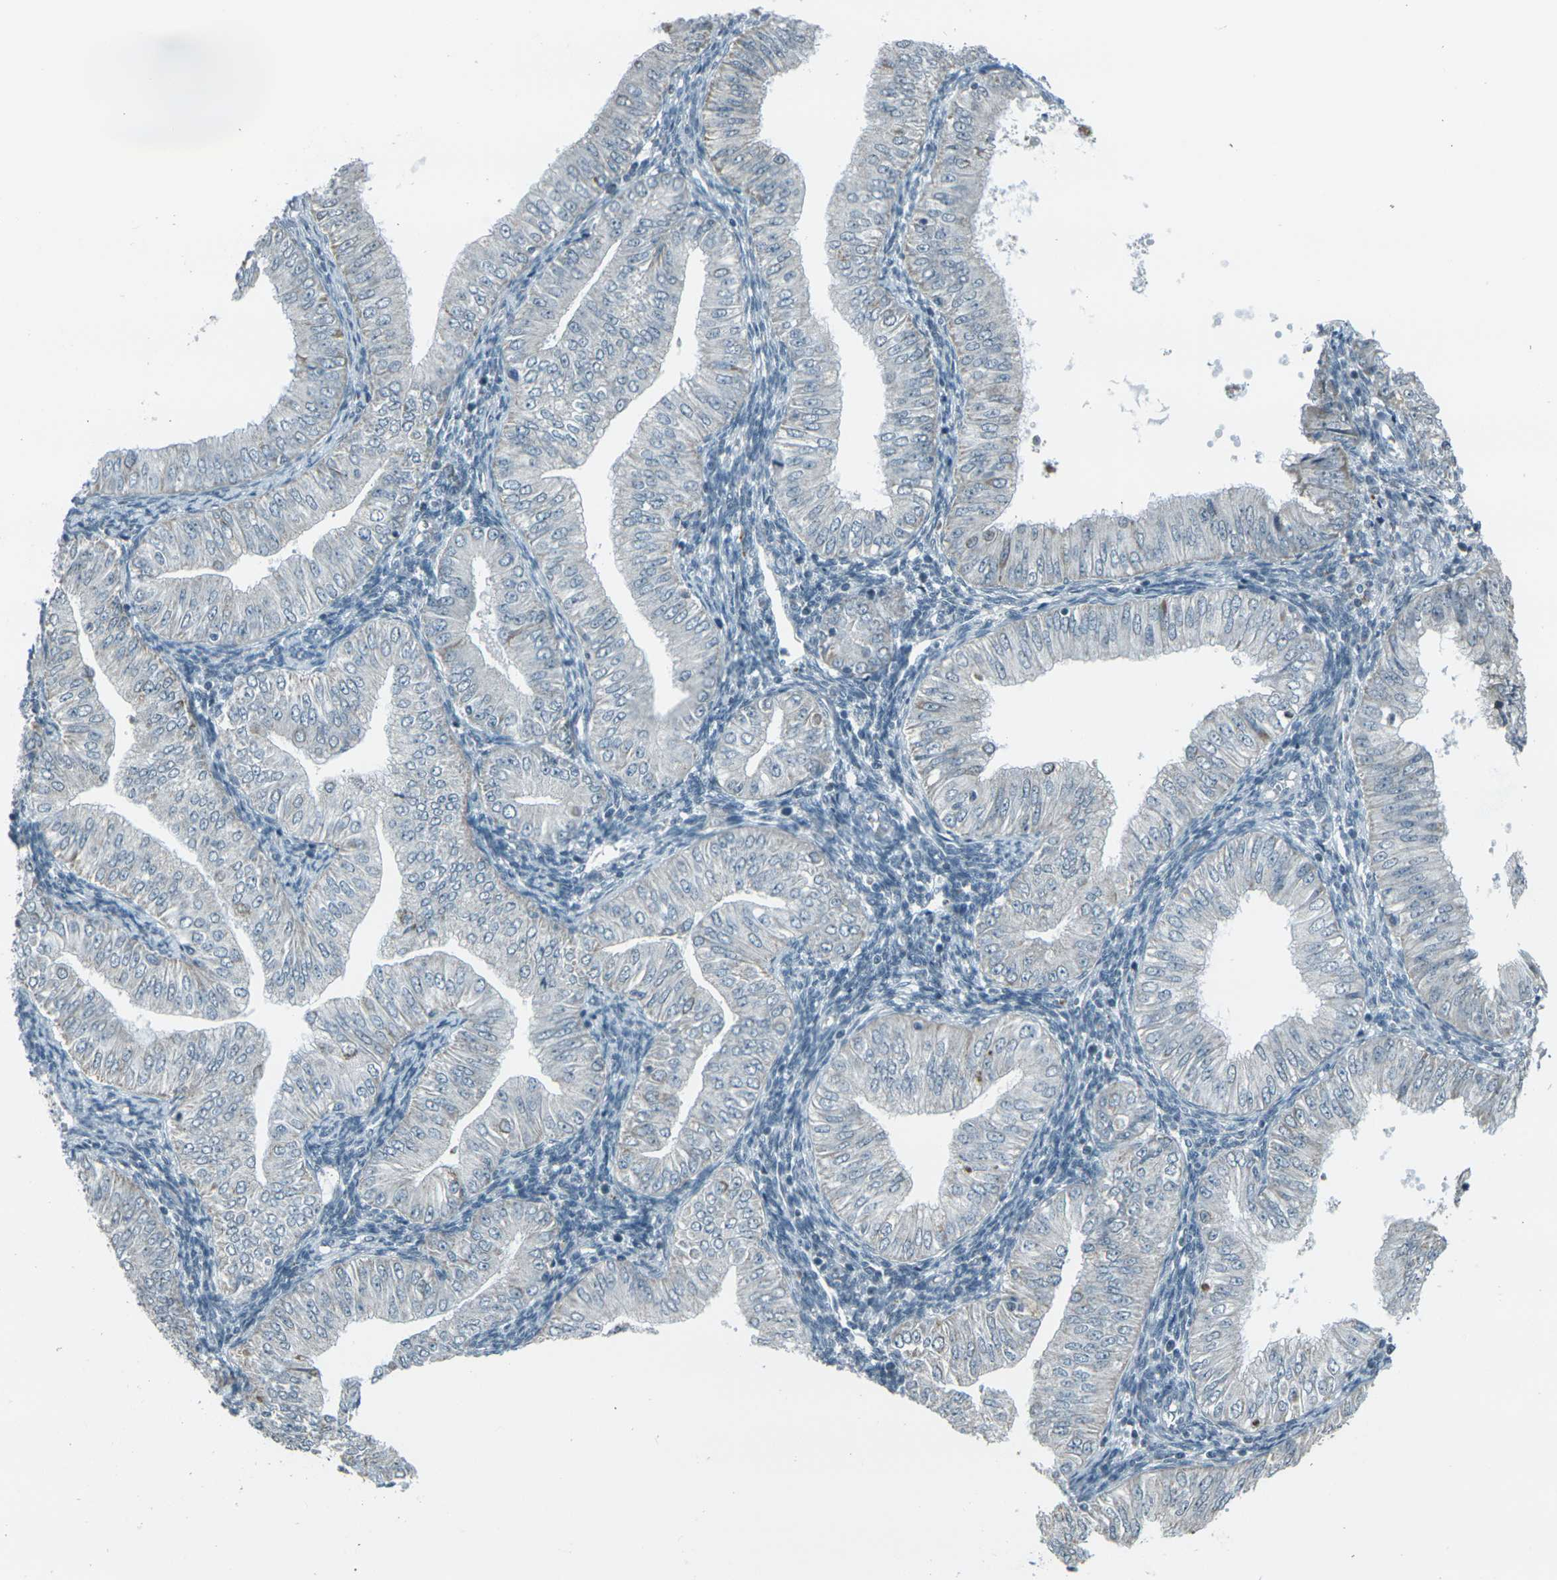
{"staining": {"intensity": "weak", "quantity": "<25%", "location": "cytoplasmic/membranous"}, "tissue": "endometrial cancer", "cell_type": "Tumor cells", "image_type": "cancer", "snomed": [{"axis": "morphology", "description": "Normal tissue, NOS"}, {"axis": "morphology", "description": "Adenocarcinoma, NOS"}, {"axis": "topography", "description": "Endometrium"}], "caption": "There is no significant expression in tumor cells of endometrial cancer. Nuclei are stained in blue.", "gene": "H2BC1", "patient": {"sex": "female", "age": 53}}